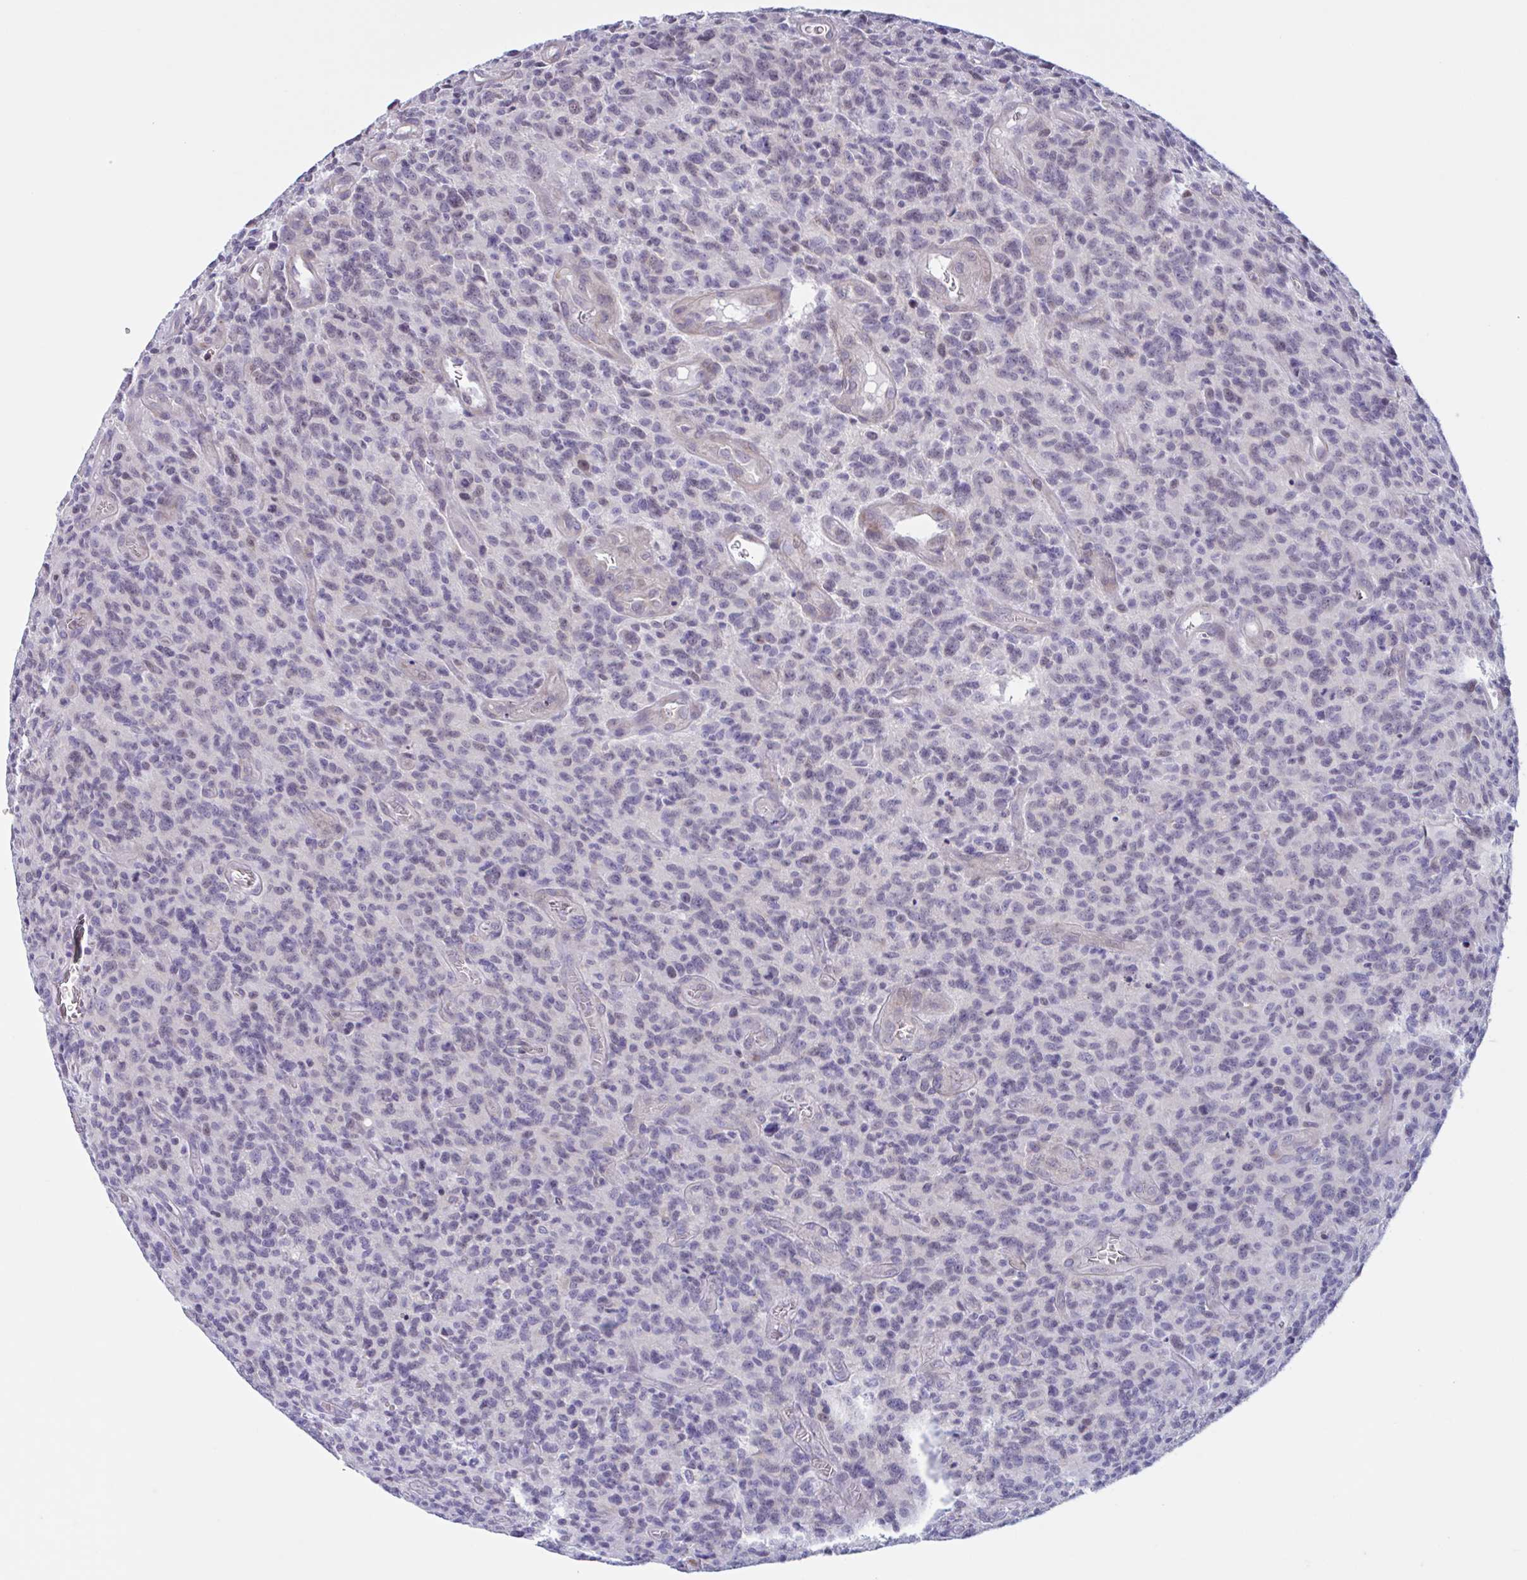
{"staining": {"intensity": "negative", "quantity": "none", "location": "none"}, "tissue": "glioma", "cell_type": "Tumor cells", "image_type": "cancer", "snomed": [{"axis": "morphology", "description": "Glioma, malignant, High grade"}, {"axis": "topography", "description": "Brain"}], "caption": "This is an immunohistochemistry image of human malignant glioma (high-grade). There is no staining in tumor cells.", "gene": "SNX11", "patient": {"sex": "male", "age": 76}}